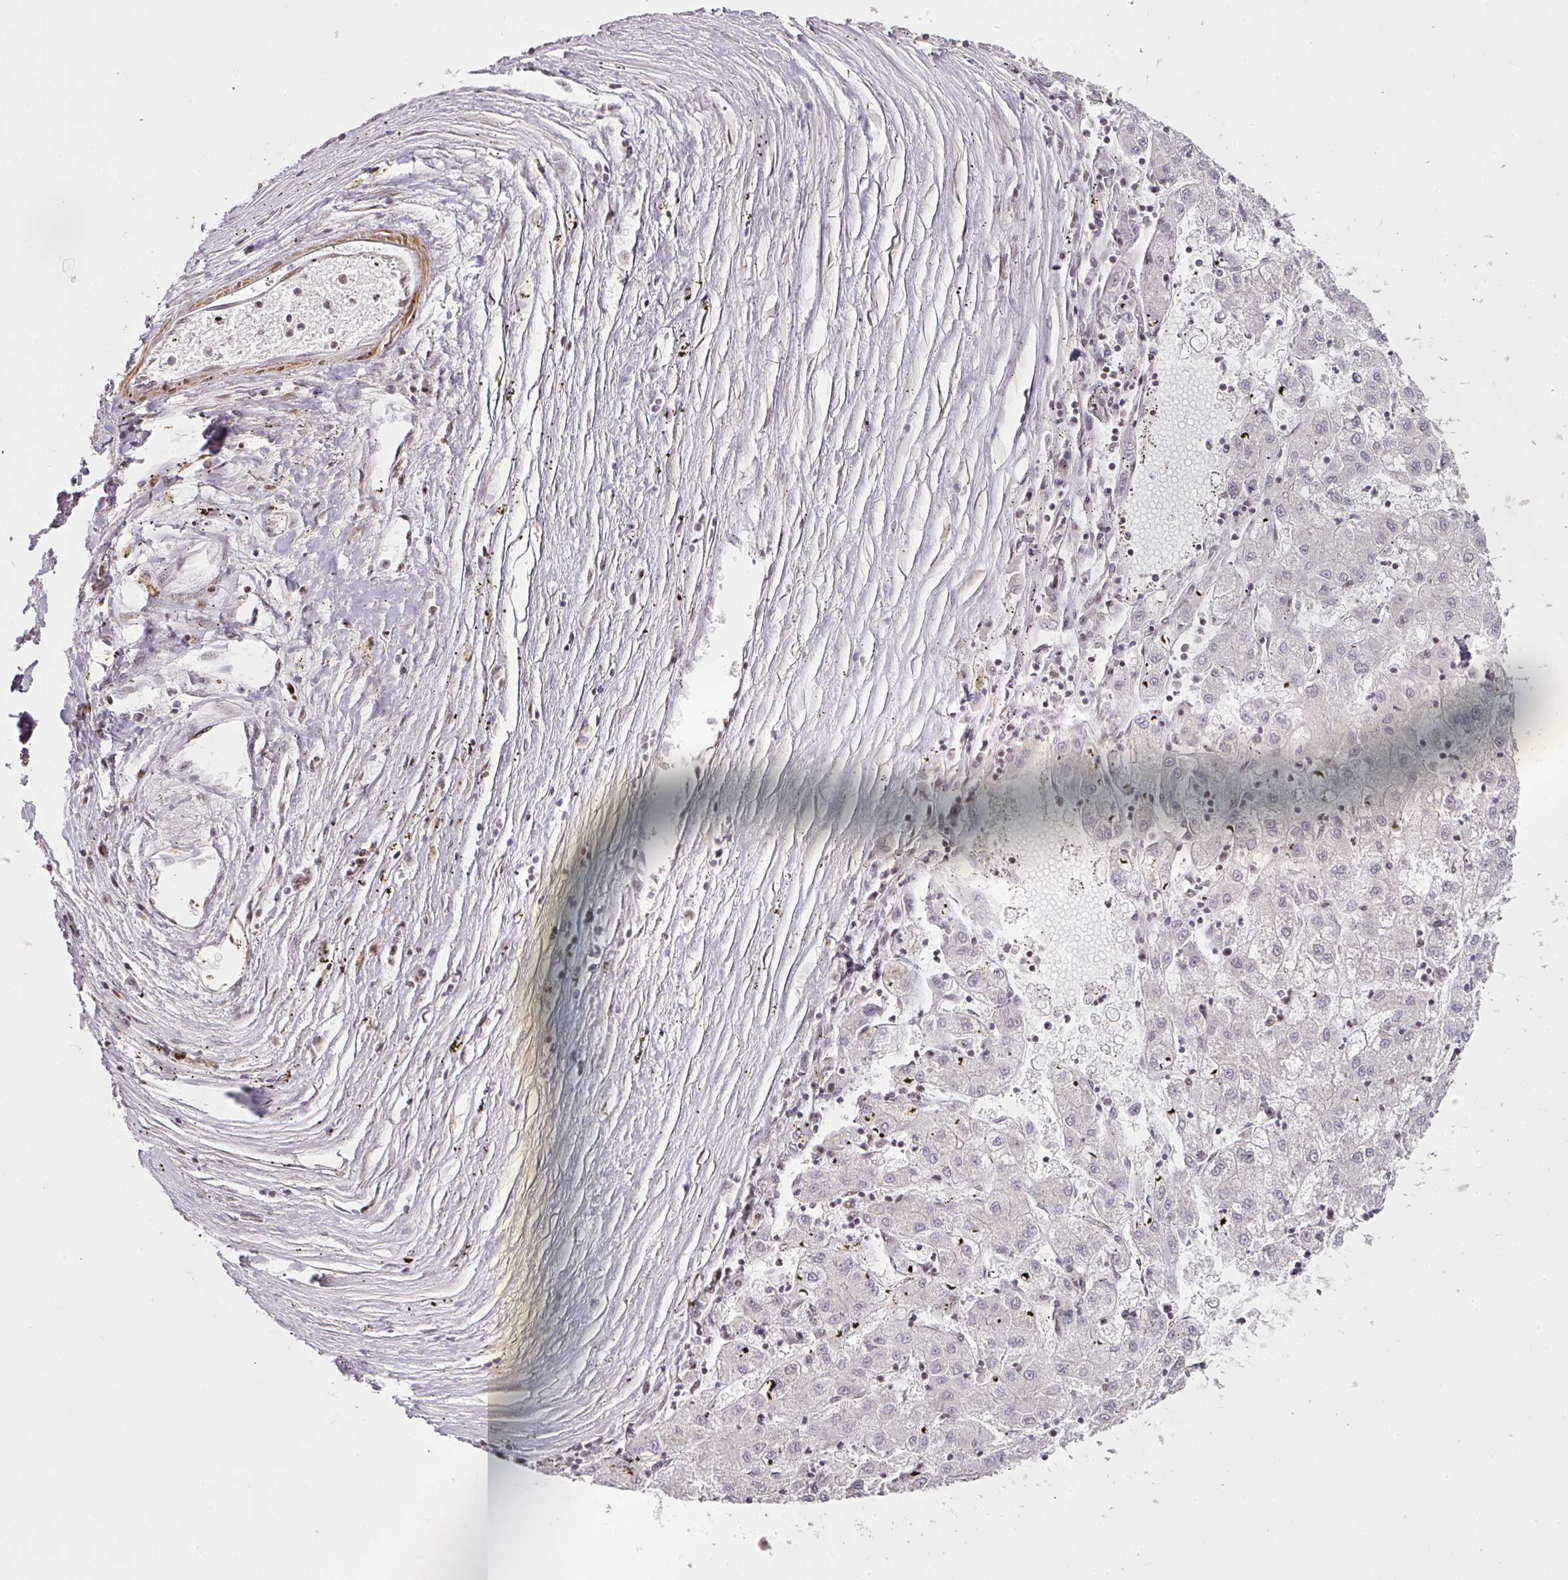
{"staining": {"intensity": "negative", "quantity": "none", "location": "none"}, "tissue": "liver cancer", "cell_type": "Tumor cells", "image_type": "cancer", "snomed": [{"axis": "morphology", "description": "Carcinoma, Hepatocellular, NOS"}, {"axis": "topography", "description": "Liver"}], "caption": "Immunohistochemistry photomicrograph of neoplastic tissue: liver hepatocellular carcinoma stained with DAB shows no significant protein staining in tumor cells. (DAB immunohistochemistry (IHC) visualized using brightfield microscopy, high magnification).", "gene": "GPRIN2", "patient": {"sex": "male", "age": 72}}